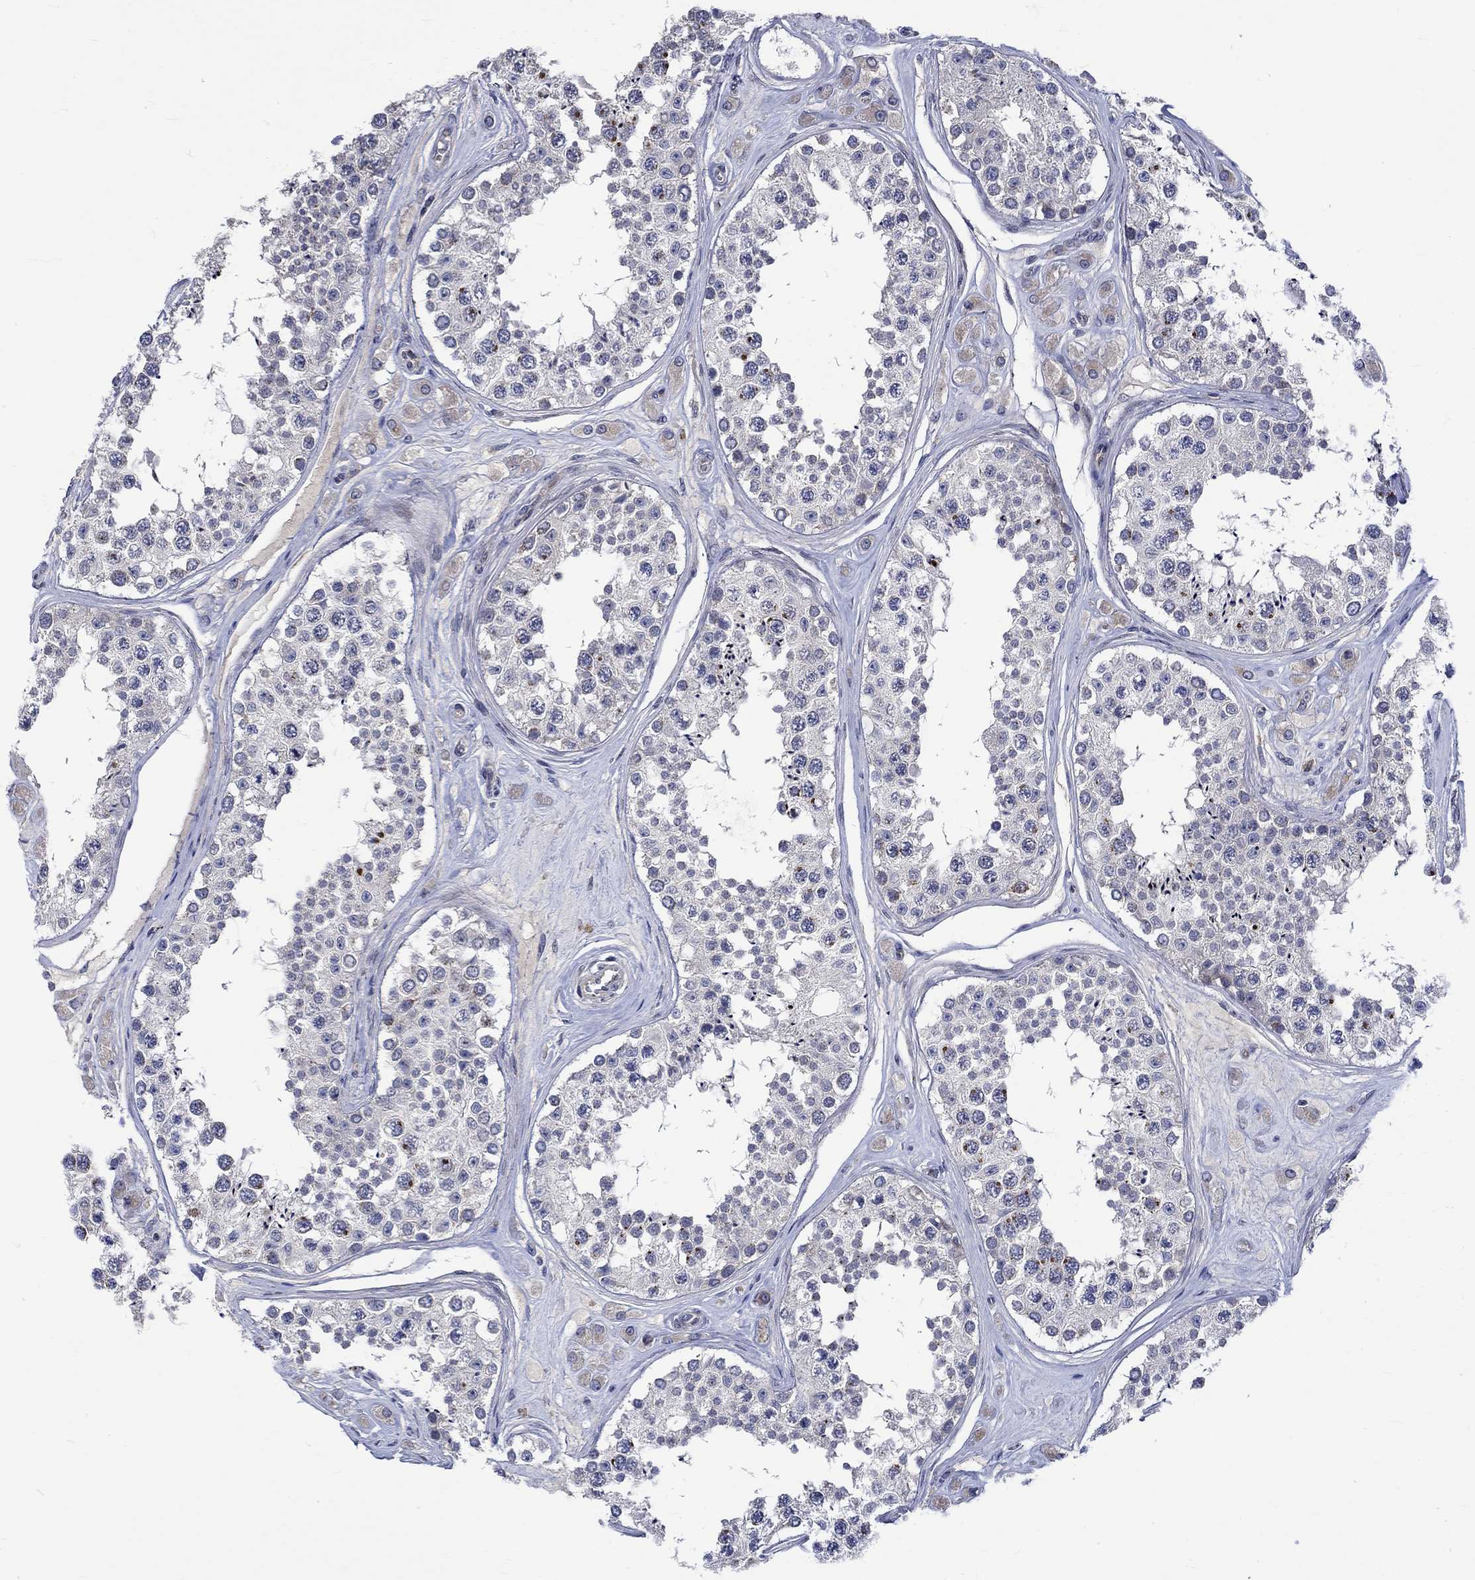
{"staining": {"intensity": "strong", "quantity": "<25%", "location": "cytoplasmic/membranous"}, "tissue": "testis", "cell_type": "Cells in seminiferous ducts", "image_type": "normal", "snomed": [{"axis": "morphology", "description": "Normal tissue, NOS"}, {"axis": "topography", "description": "Testis"}], "caption": "The micrograph reveals immunohistochemical staining of benign testis. There is strong cytoplasmic/membranous expression is appreciated in approximately <25% of cells in seminiferous ducts.", "gene": "GJA5", "patient": {"sex": "male", "age": 25}}